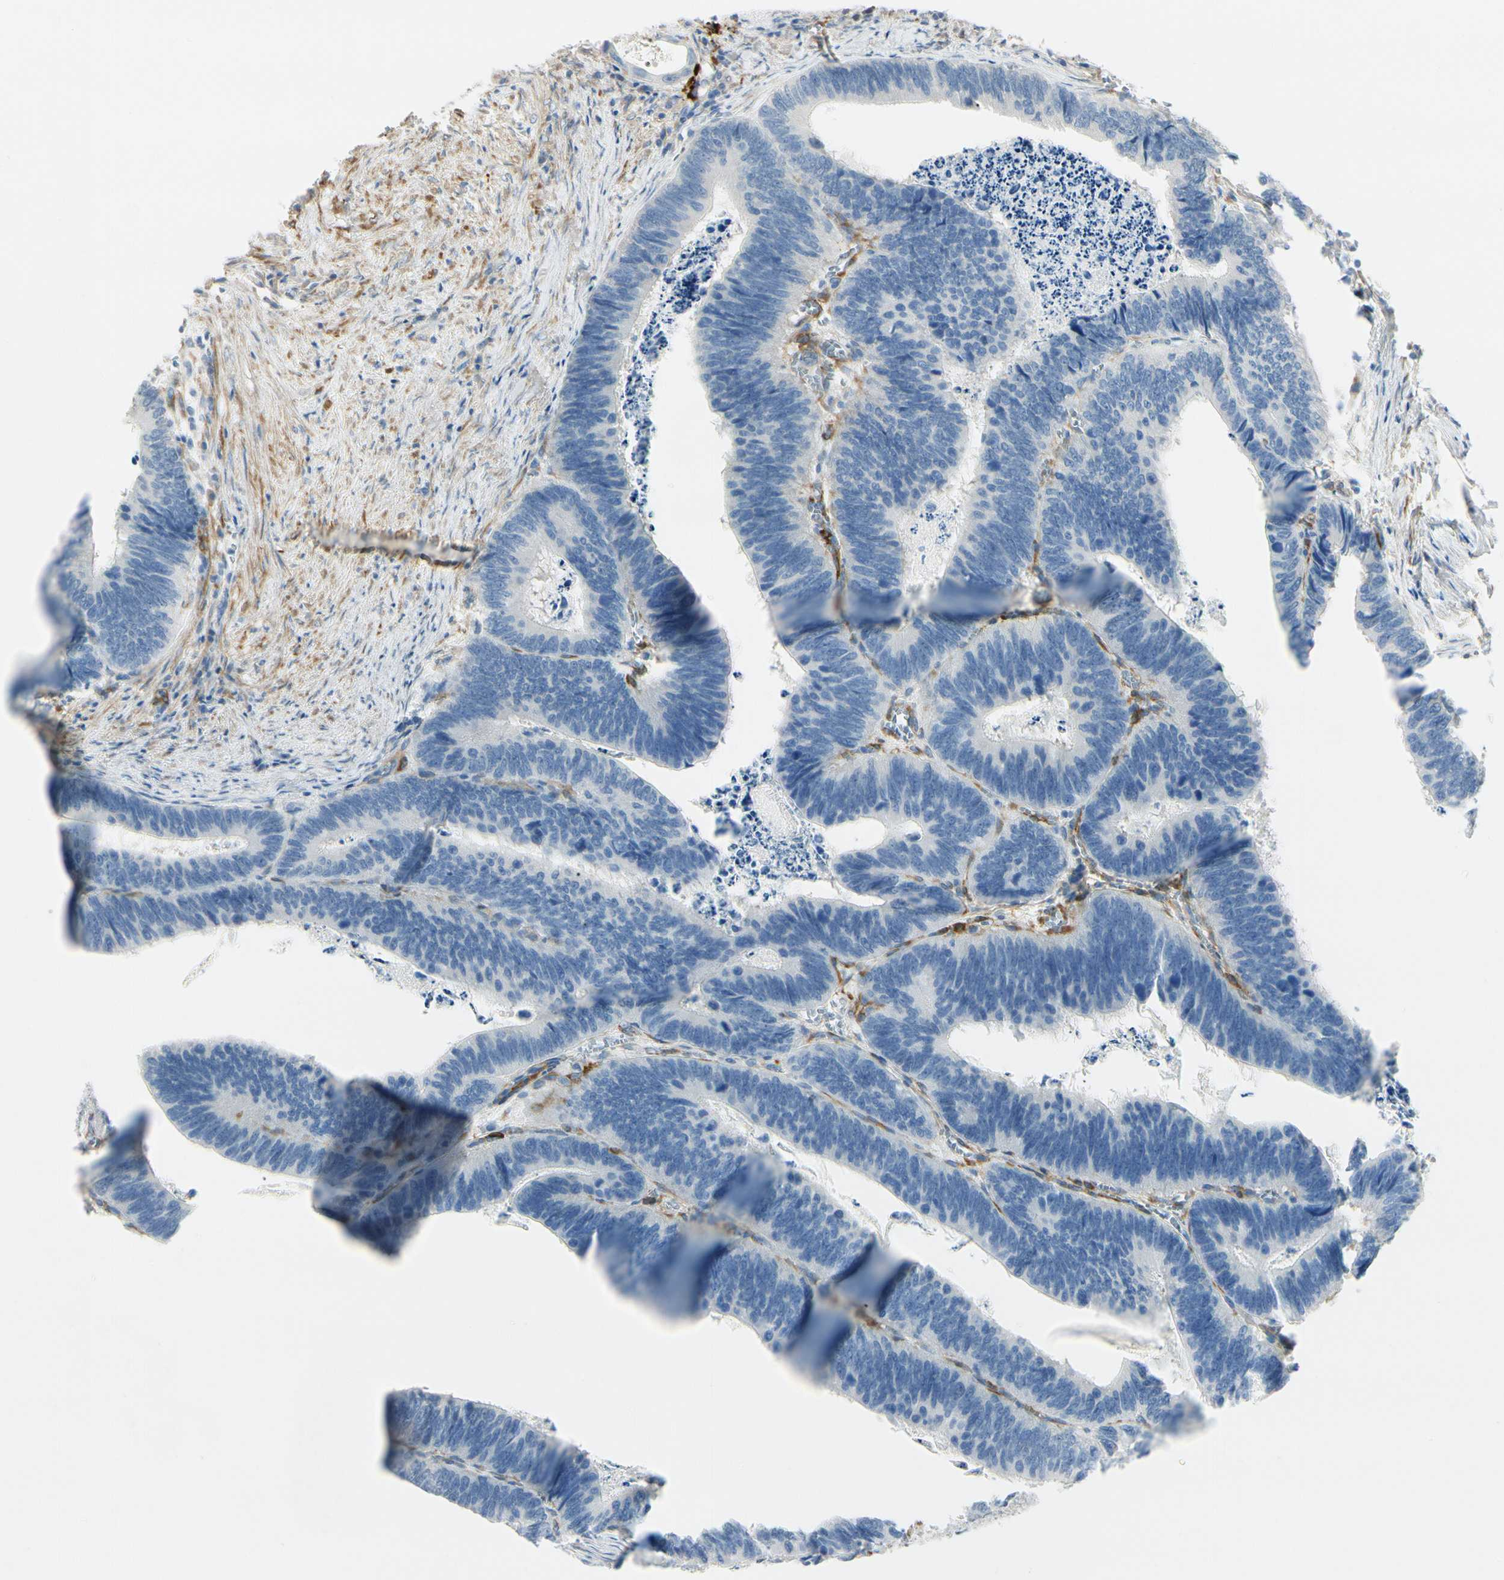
{"staining": {"intensity": "negative", "quantity": "none", "location": "none"}, "tissue": "colorectal cancer", "cell_type": "Tumor cells", "image_type": "cancer", "snomed": [{"axis": "morphology", "description": "Adenocarcinoma, NOS"}, {"axis": "topography", "description": "Colon"}], "caption": "DAB (3,3'-diaminobenzidine) immunohistochemical staining of adenocarcinoma (colorectal) displays no significant staining in tumor cells. (DAB (3,3'-diaminobenzidine) immunohistochemistry with hematoxylin counter stain).", "gene": "AMPH", "patient": {"sex": "male", "age": 72}}